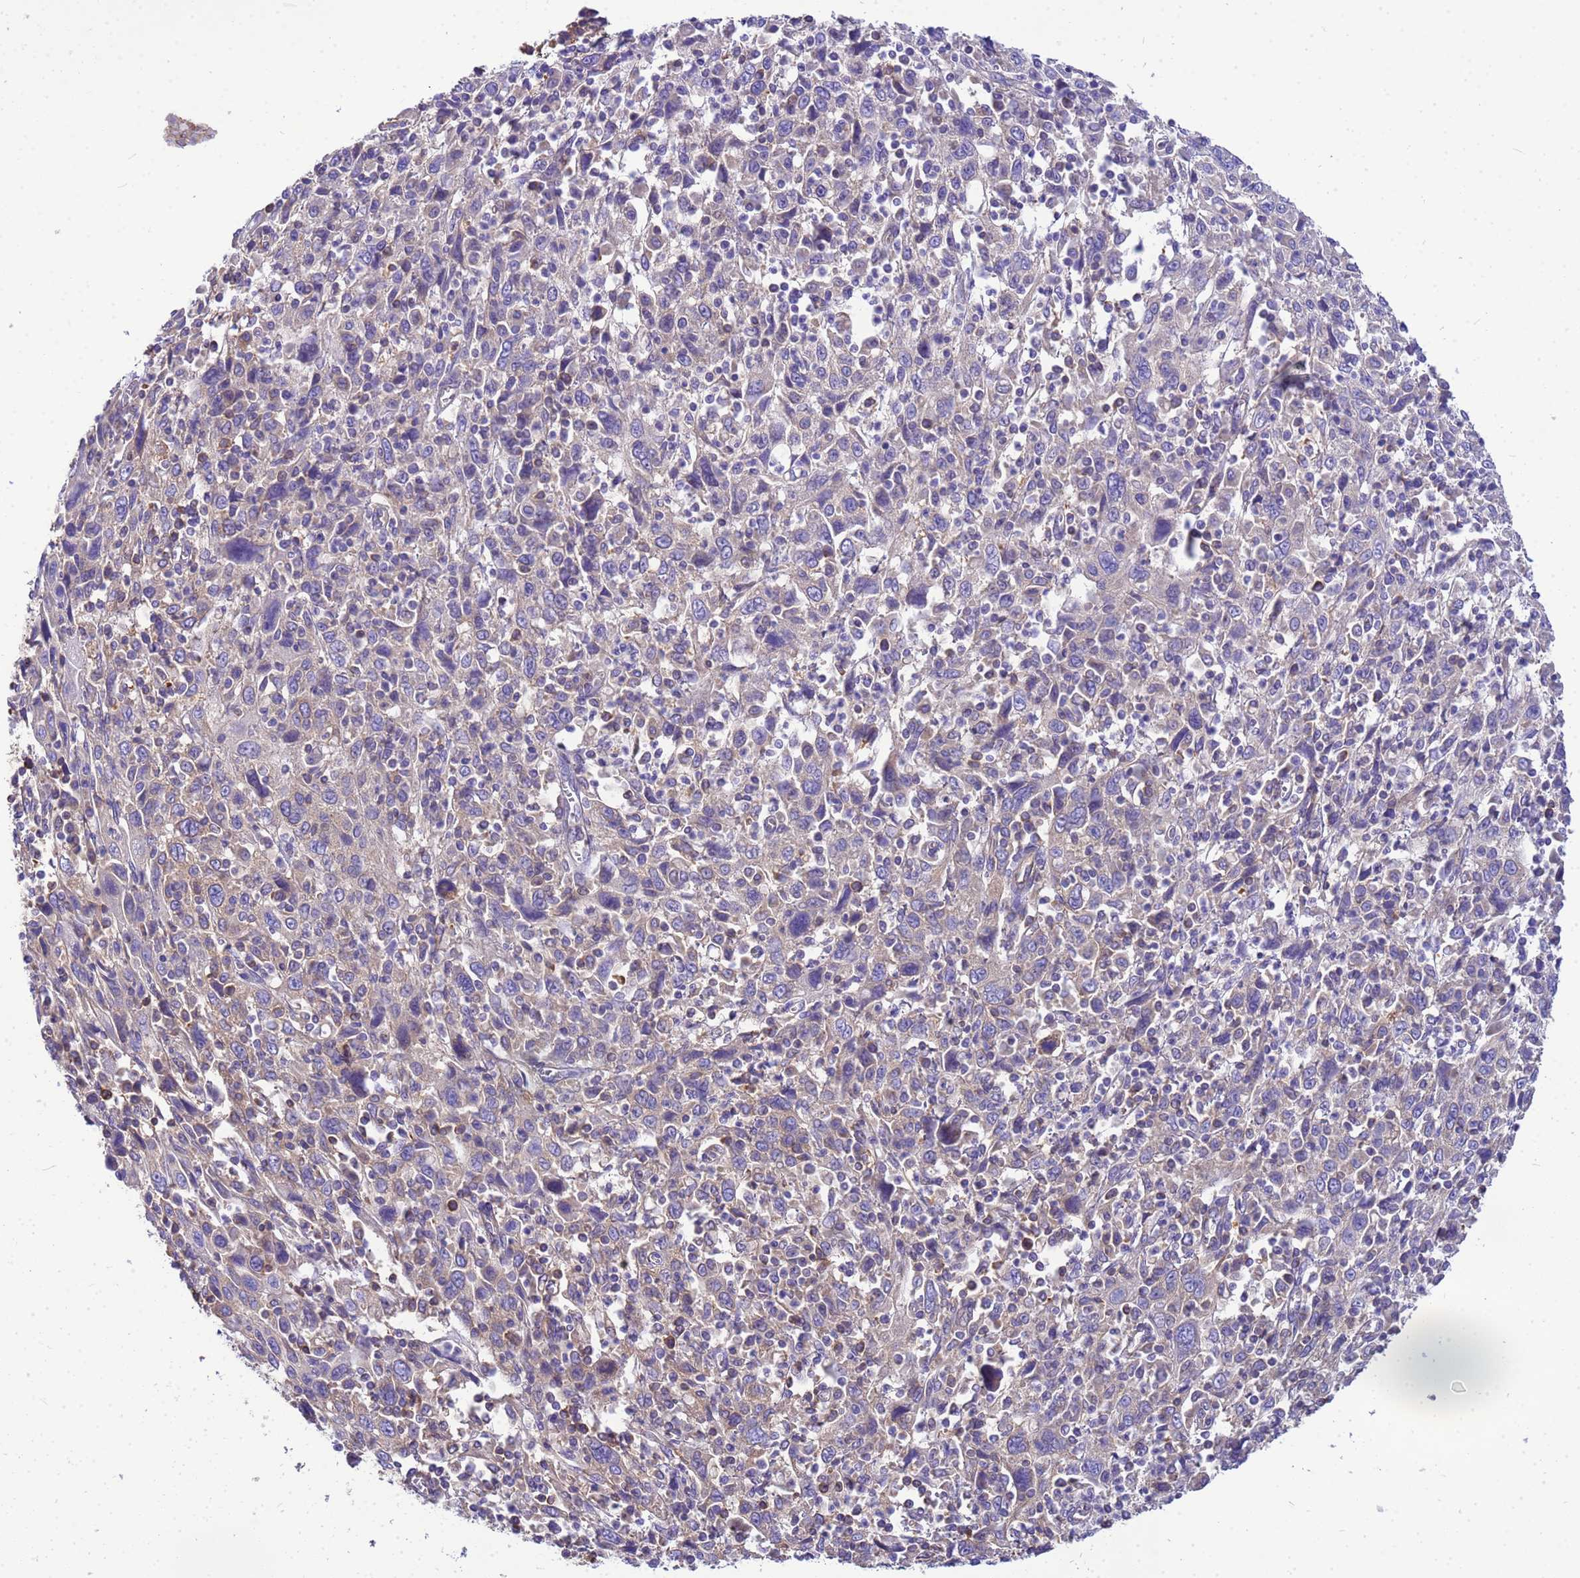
{"staining": {"intensity": "weak", "quantity": "<25%", "location": "cytoplasmic/membranous"}, "tissue": "cervical cancer", "cell_type": "Tumor cells", "image_type": "cancer", "snomed": [{"axis": "morphology", "description": "Squamous cell carcinoma, NOS"}, {"axis": "topography", "description": "Cervix"}], "caption": "Histopathology image shows no significant protein positivity in tumor cells of cervical cancer (squamous cell carcinoma).", "gene": "TUBB1", "patient": {"sex": "female", "age": 46}}